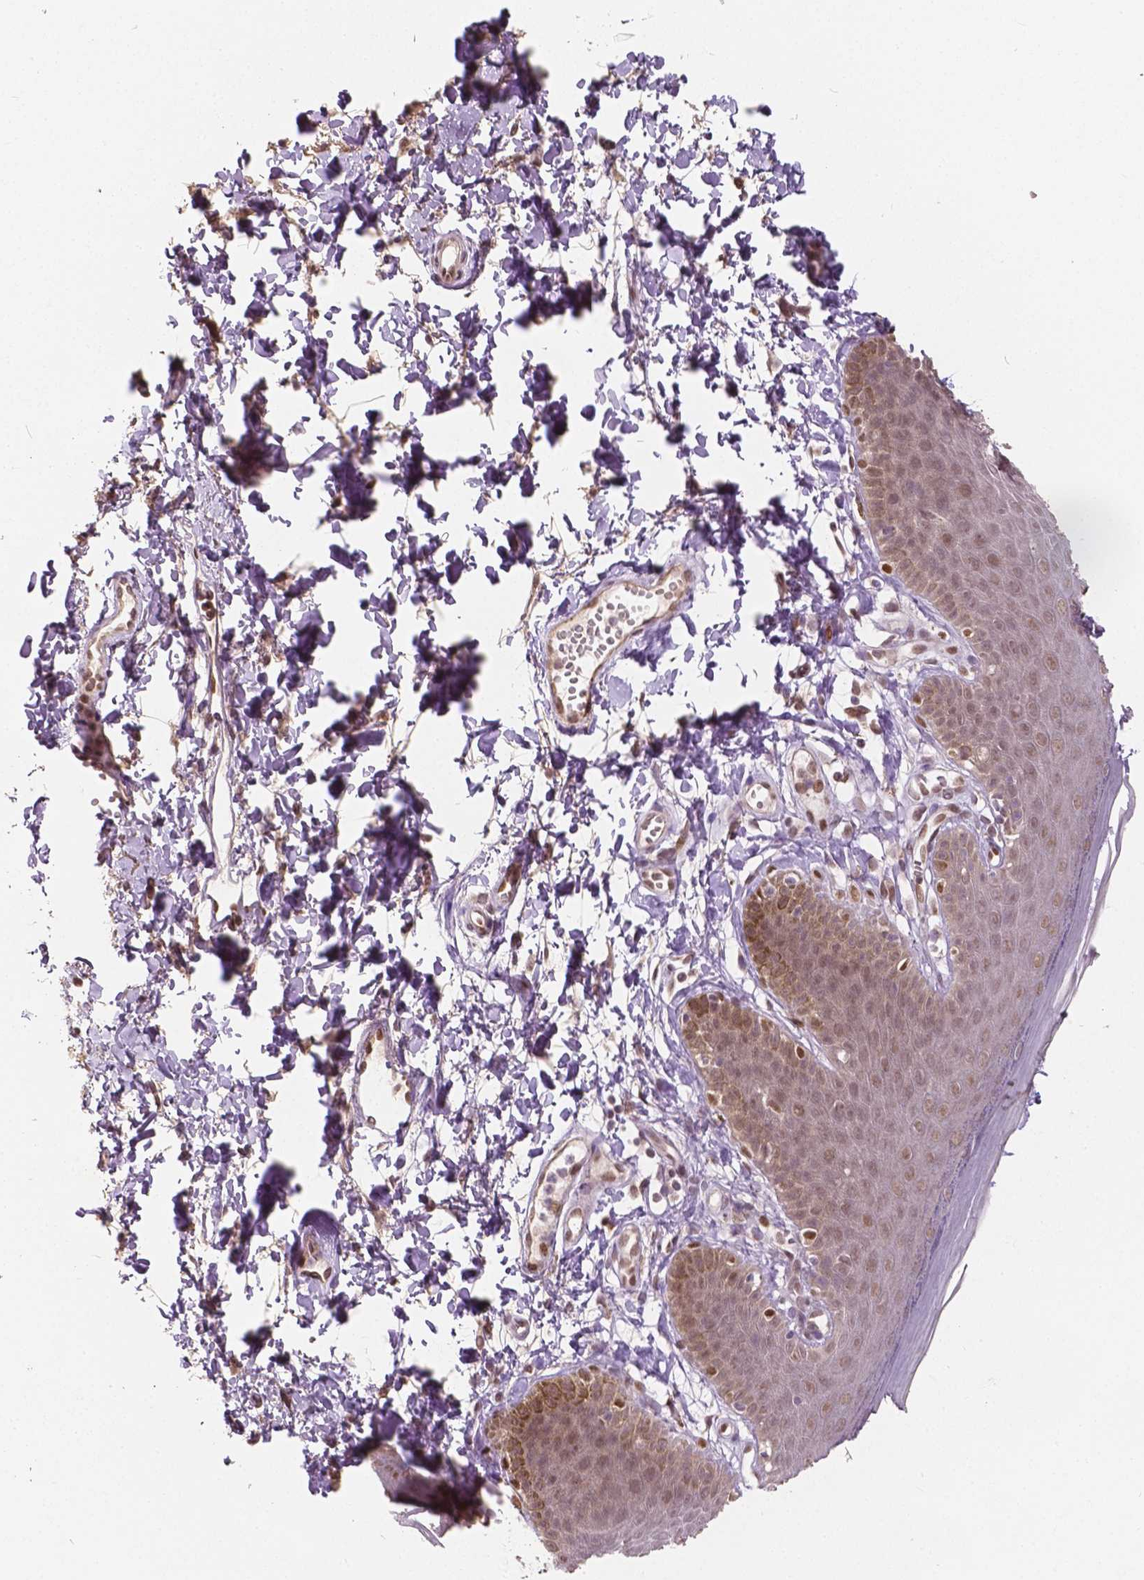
{"staining": {"intensity": "weak", "quantity": ">75%", "location": "nuclear"}, "tissue": "skin", "cell_type": "Epidermal cells", "image_type": "normal", "snomed": [{"axis": "morphology", "description": "Normal tissue, NOS"}, {"axis": "topography", "description": "Anal"}], "caption": "Epidermal cells show weak nuclear positivity in about >75% of cells in normal skin. Using DAB (brown) and hematoxylin (blue) stains, captured at high magnification using brightfield microscopy.", "gene": "HMBOX1", "patient": {"sex": "male", "age": 53}}